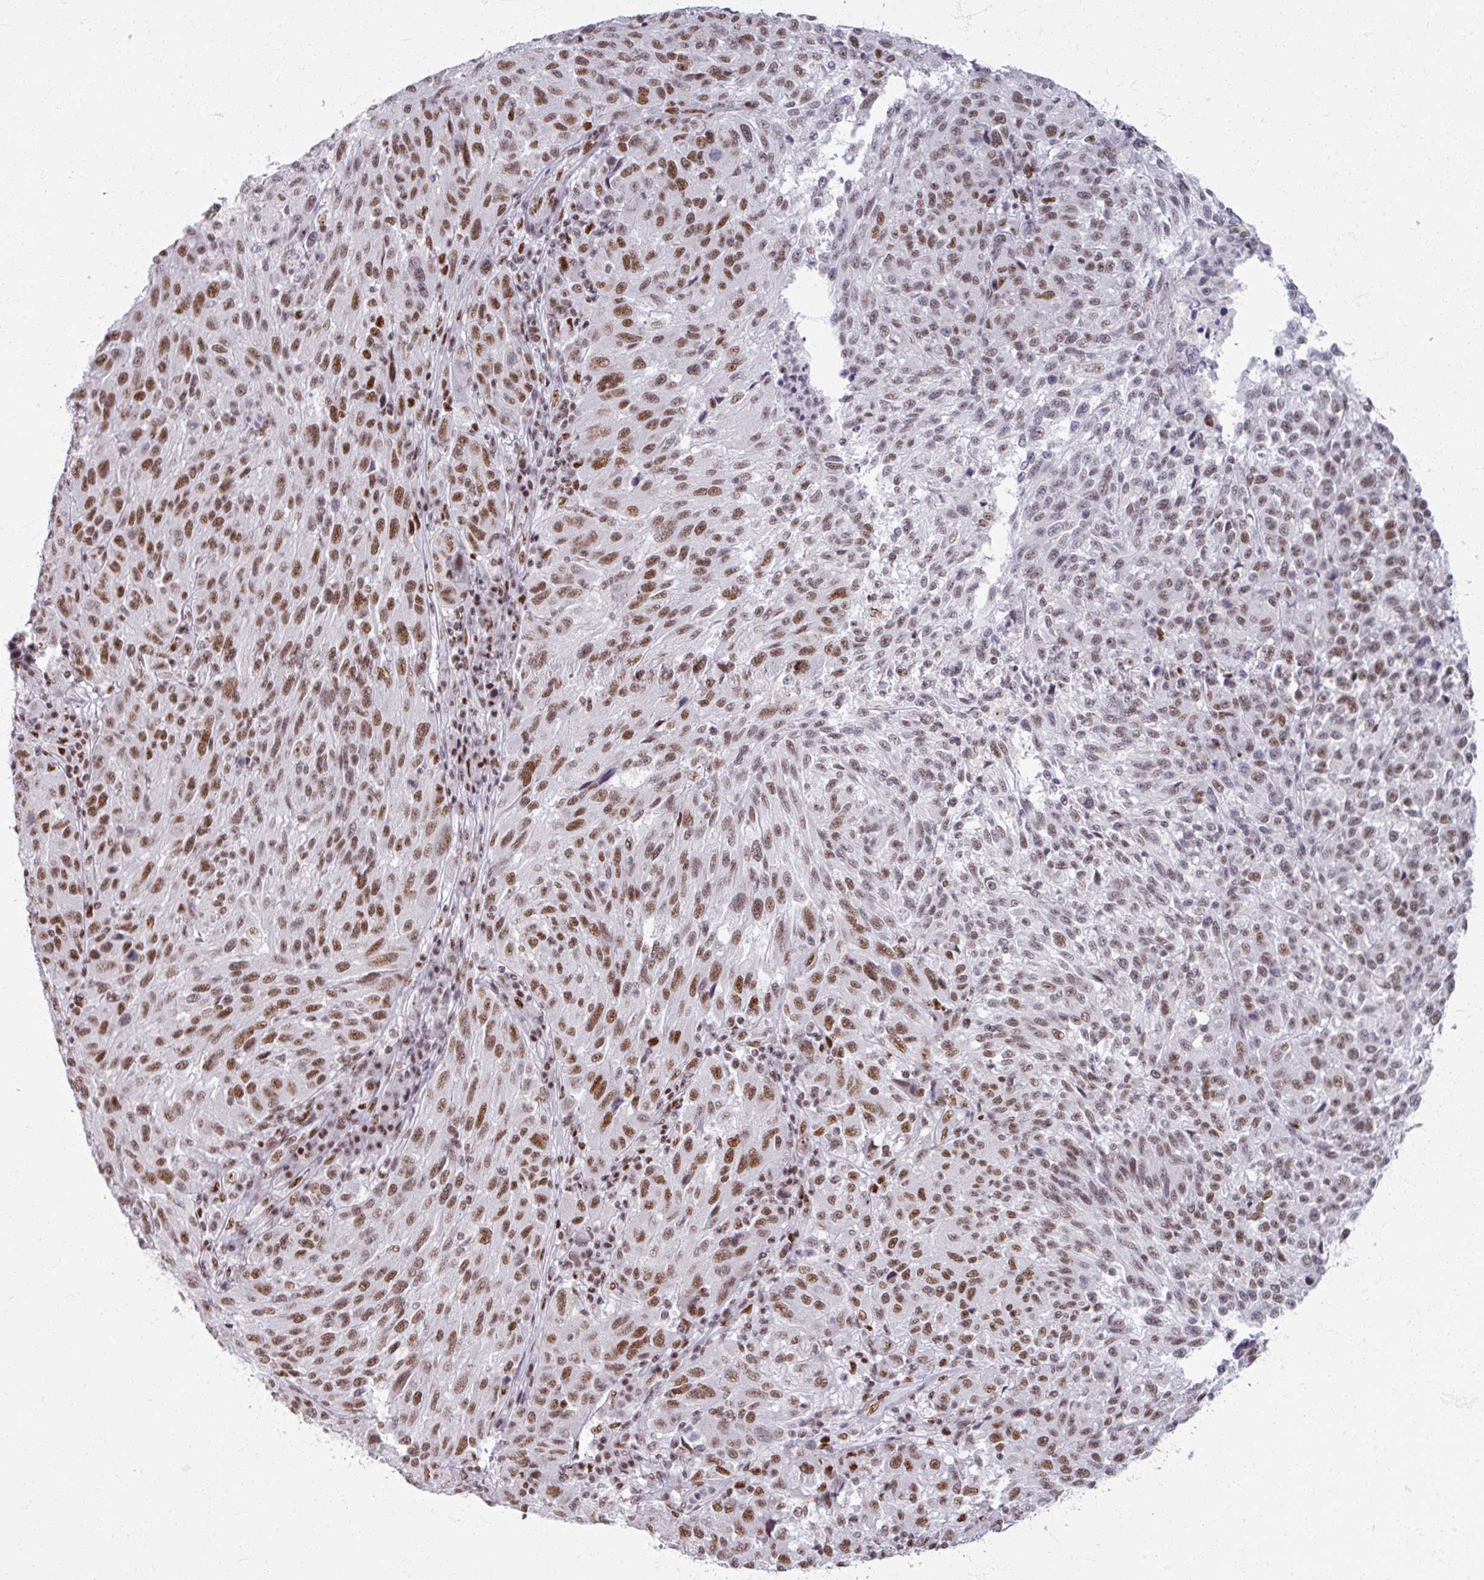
{"staining": {"intensity": "moderate", "quantity": ">75%", "location": "nuclear"}, "tissue": "melanoma", "cell_type": "Tumor cells", "image_type": "cancer", "snomed": [{"axis": "morphology", "description": "Malignant melanoma, NOS"}, {"axis": "topography", "description": "Skin"}], "caption": "DAB (3,3'-diaminobenzidine) immunohistochemical staining of malignant melanoma demonstrates moderate nuclear protein expression in approximately >75% of tumor cells.", "gene": "ADAR", "patient": {"sex": "male", "age": 53}}